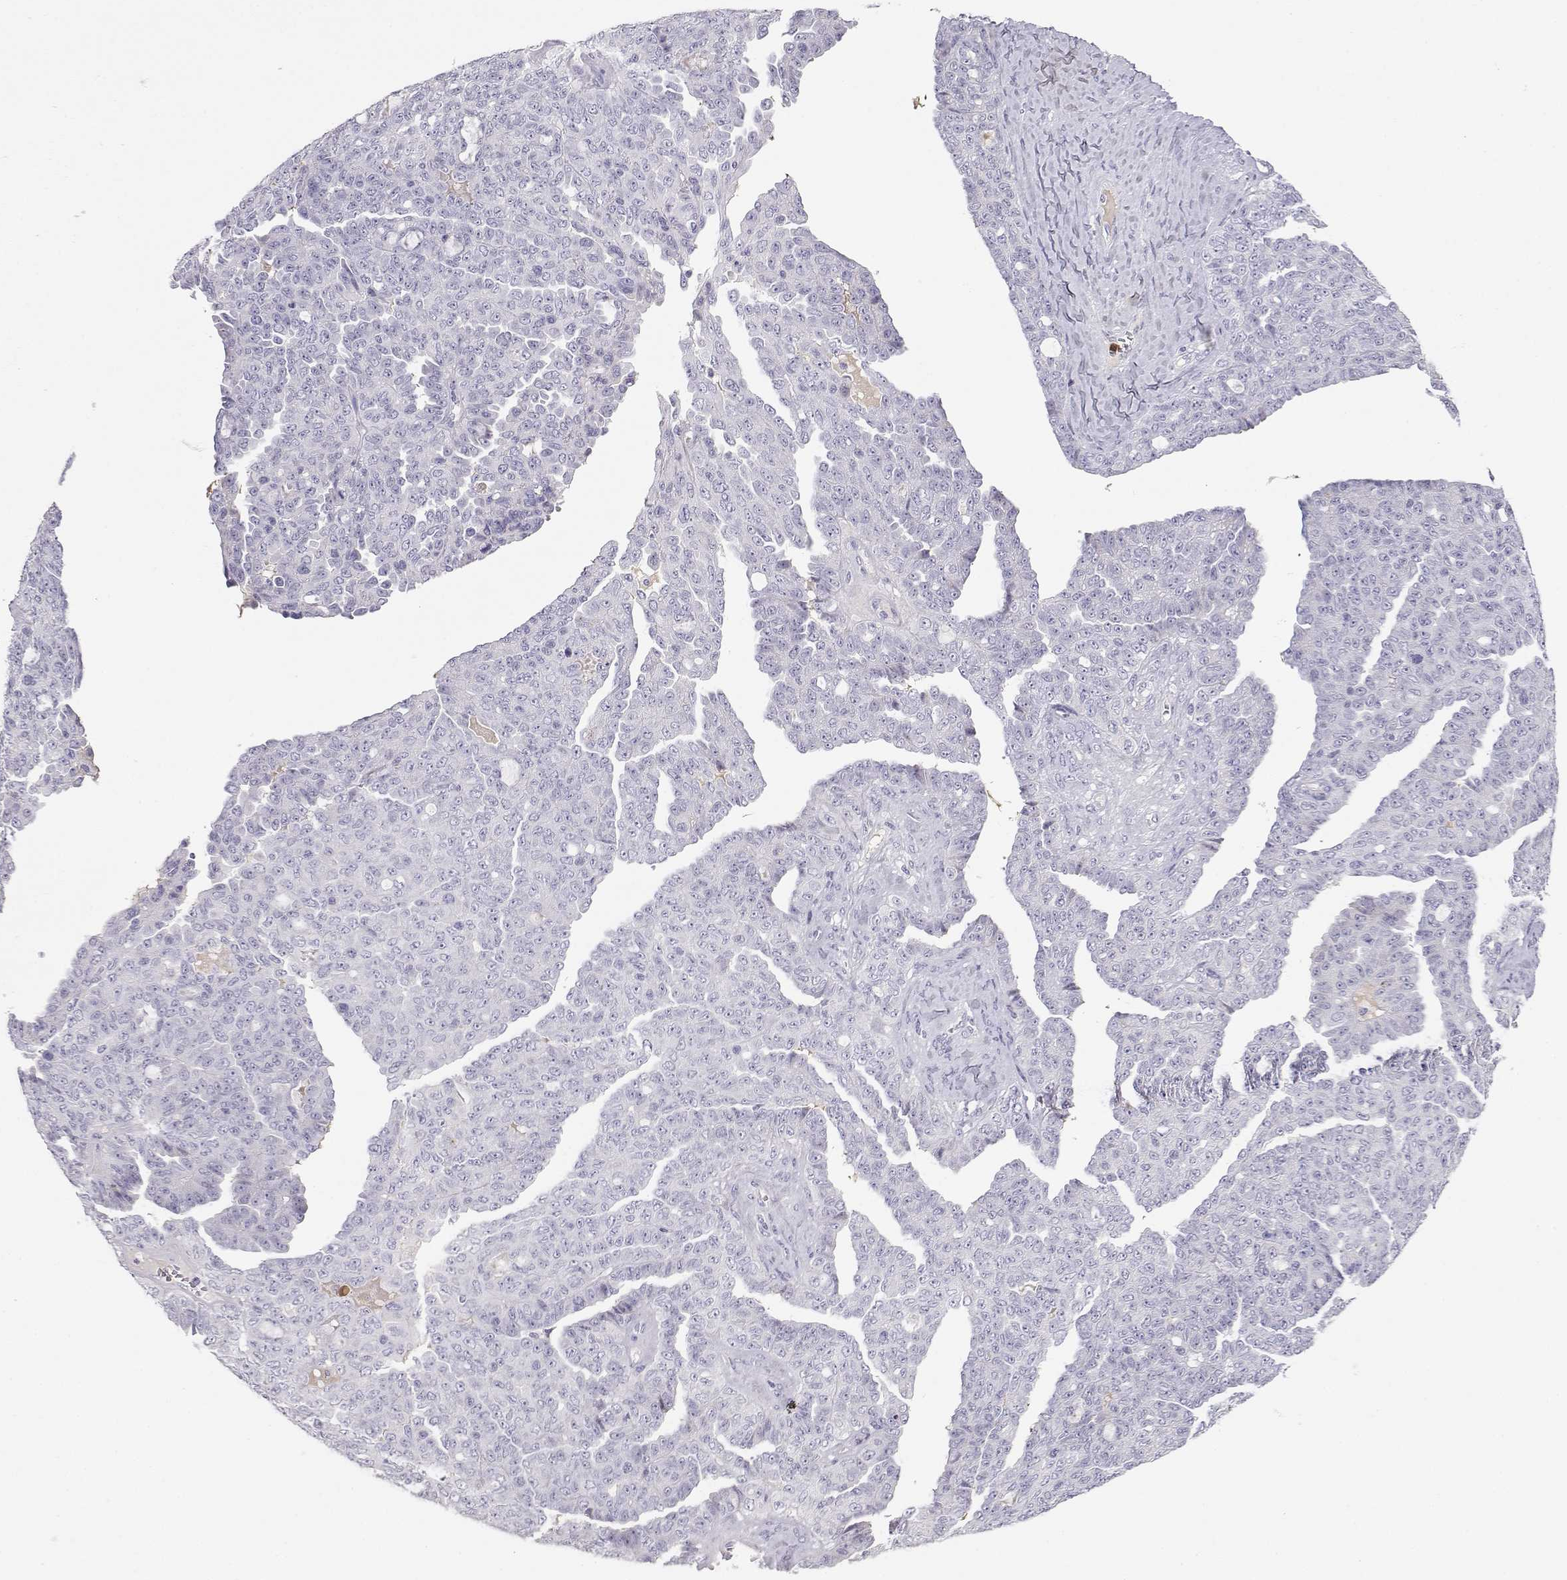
{"staining": {"intensity": "negative", "quantity": "none", "location": "none"}, "tissue": "ovarian cancer", "cell_type": "Tumor cells", "image_type": "cancer", "snomed": [{"axis": "morphology", "description": "Cystadenocarcinoma, serous, NOS"}, {"axis": "topography", "description": "Ovary"}], "caption": "A micrograph of ovarian serous cystadenocarcinoma stained for a protein demonstrates no brown staining in tumor cells. (Brightfield microscopy of DAB immunohistochemistry (IHC) at high magnification).", "gene": "CDHR1", "patient": {"sex": "female", "age": 71}}